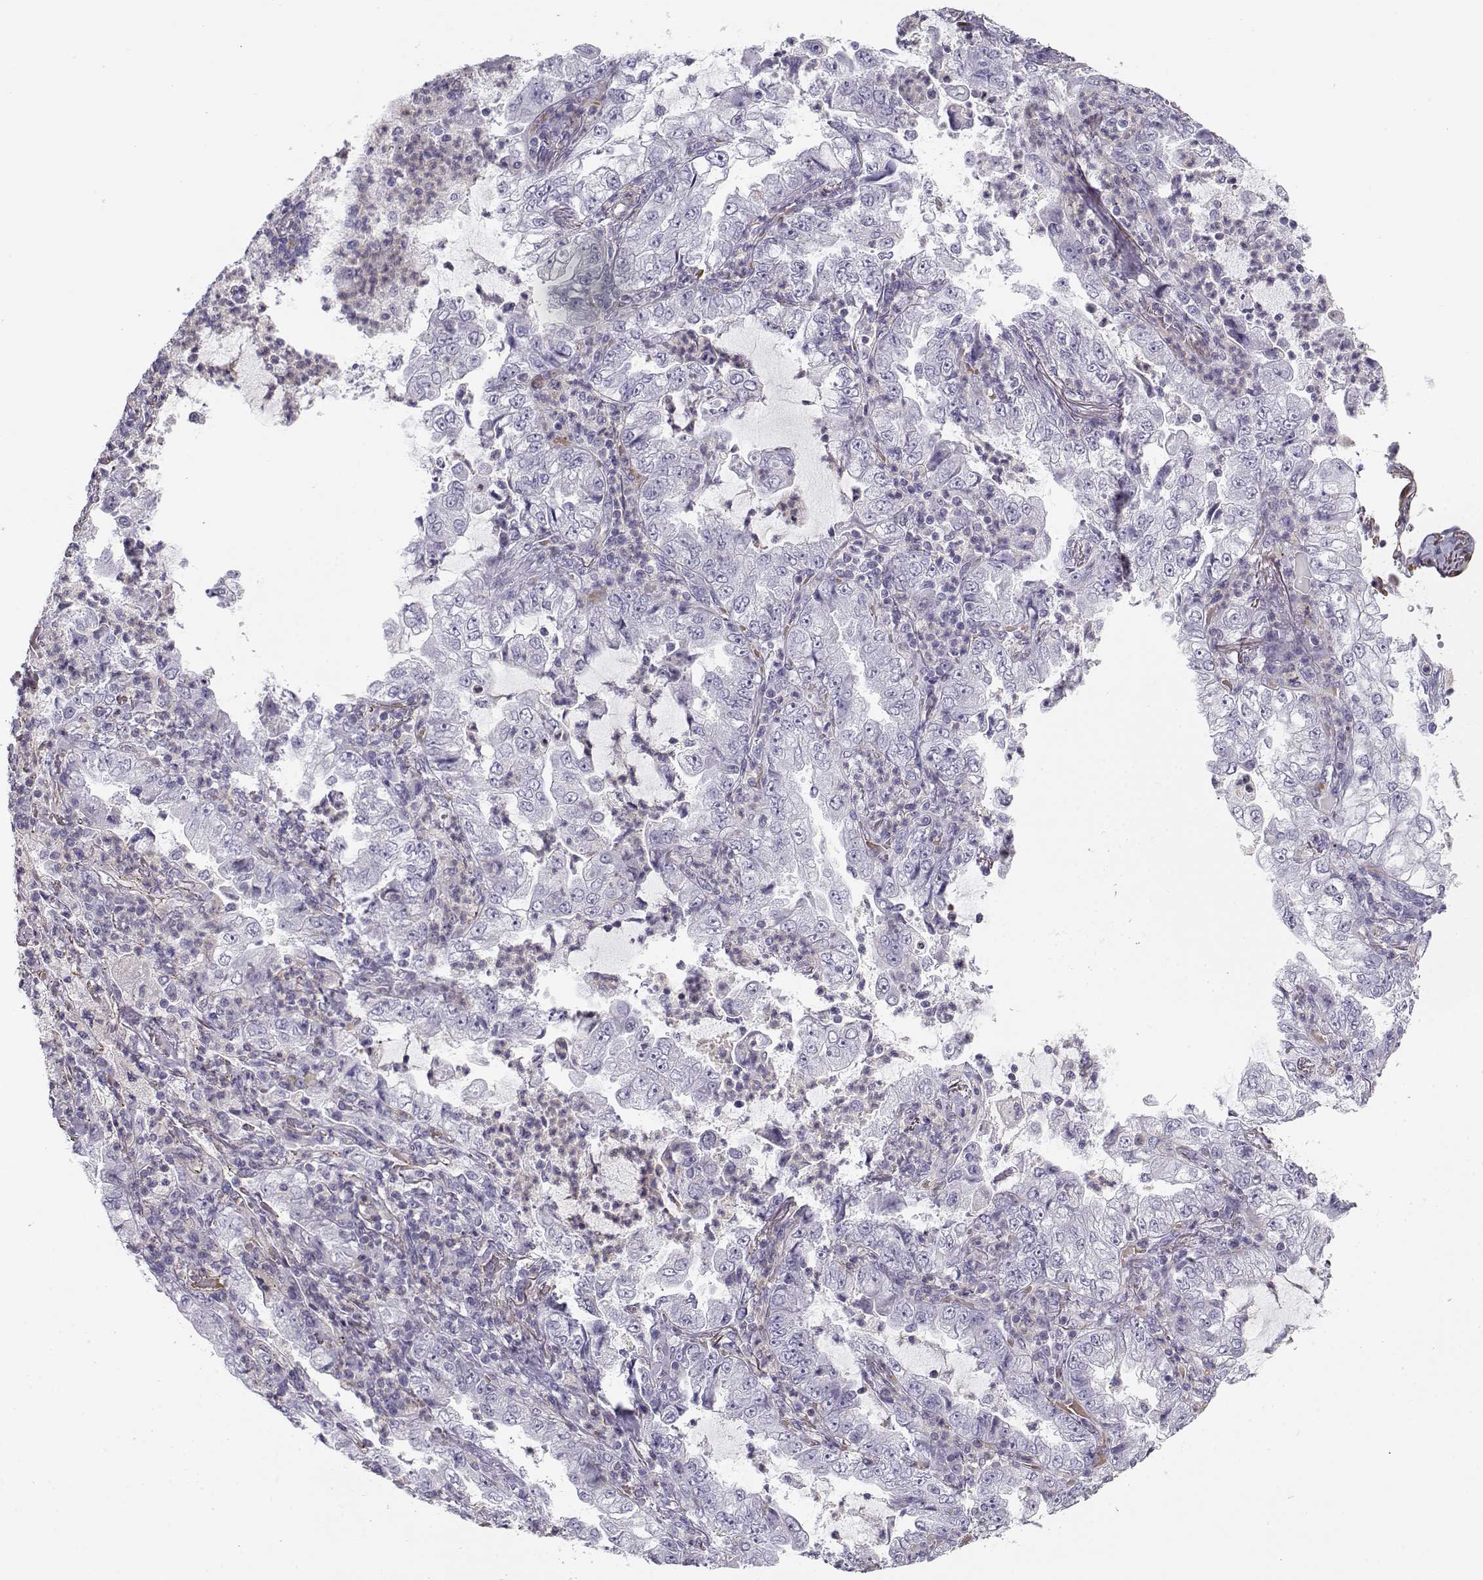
{"staining": {"intensity": "negative", "quantity": "none", "location": "none"}, "tissue": "lung cancer", "cell_type": "Tumor cells", "image_type": "cancer", "snomed": [{"axis": "morphology", "description": "Adenocarcinoma, NOS"}, {"axis": "topography", "description": "Lung"}], "caption": "Tumor cells are negative for protein expression in human lung adenocarcinoma.", "gene": "MYO1A", "patient": {"sex": "female", "age": 73}}